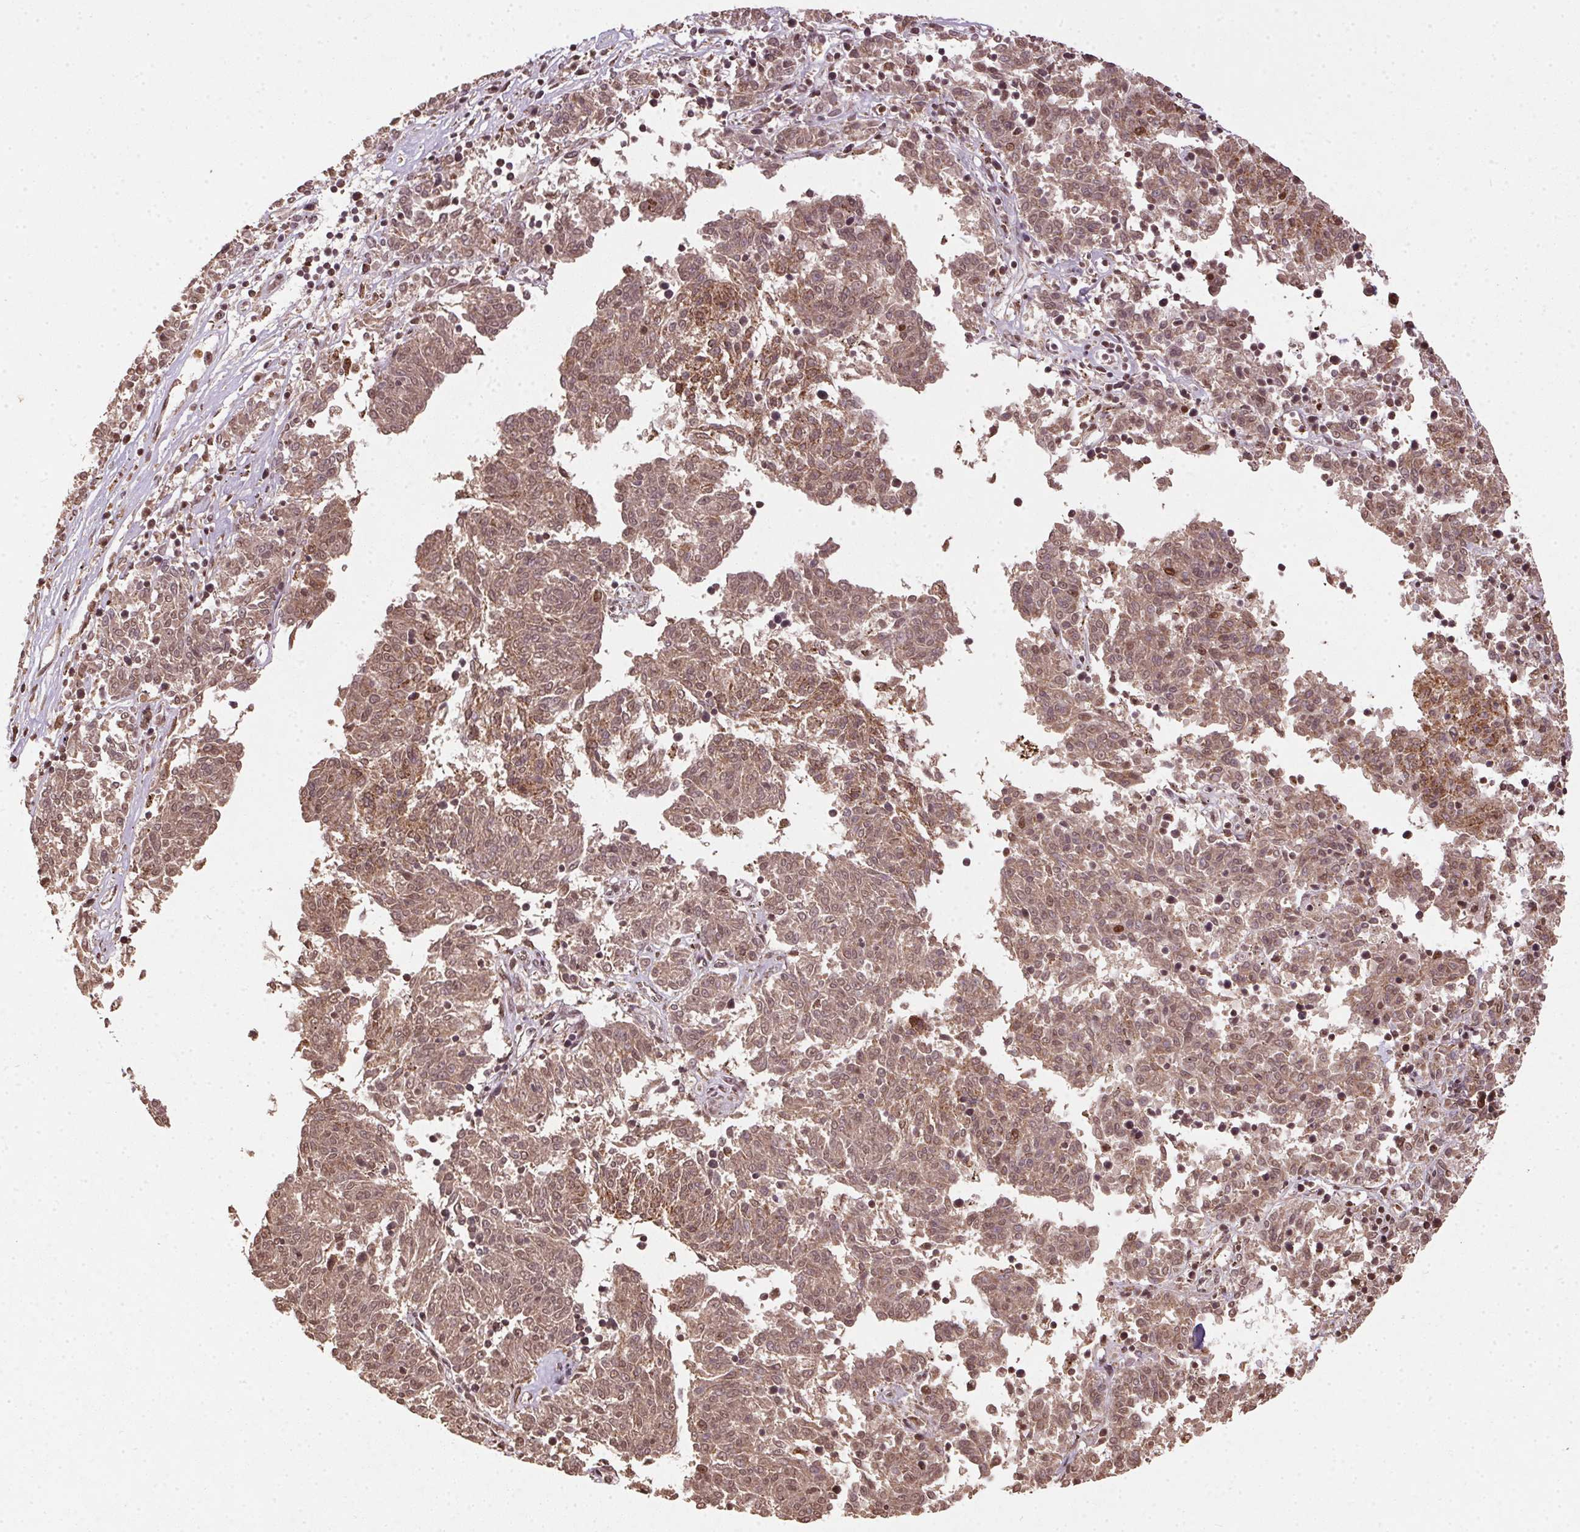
{"staining": {"intensity": "weak", "quantity": ">75%", "location": "cytoplasmic/membranous"}, "tissue": "melanoma", "cell_type": "Tumor cells", "image_type": "cancer", "snomed": [{"axis": "morphology", "description": "Malignant melanoma, NOS"}, {"axis": "topography", "description": "Skin"}], "caption": "Melanoma tissue reveals weak cytoplasmic/membranous expression in approximately >75% of tumor cells", "gene": "SPRED2", "patient": {"sex": "female", "age": 72}}